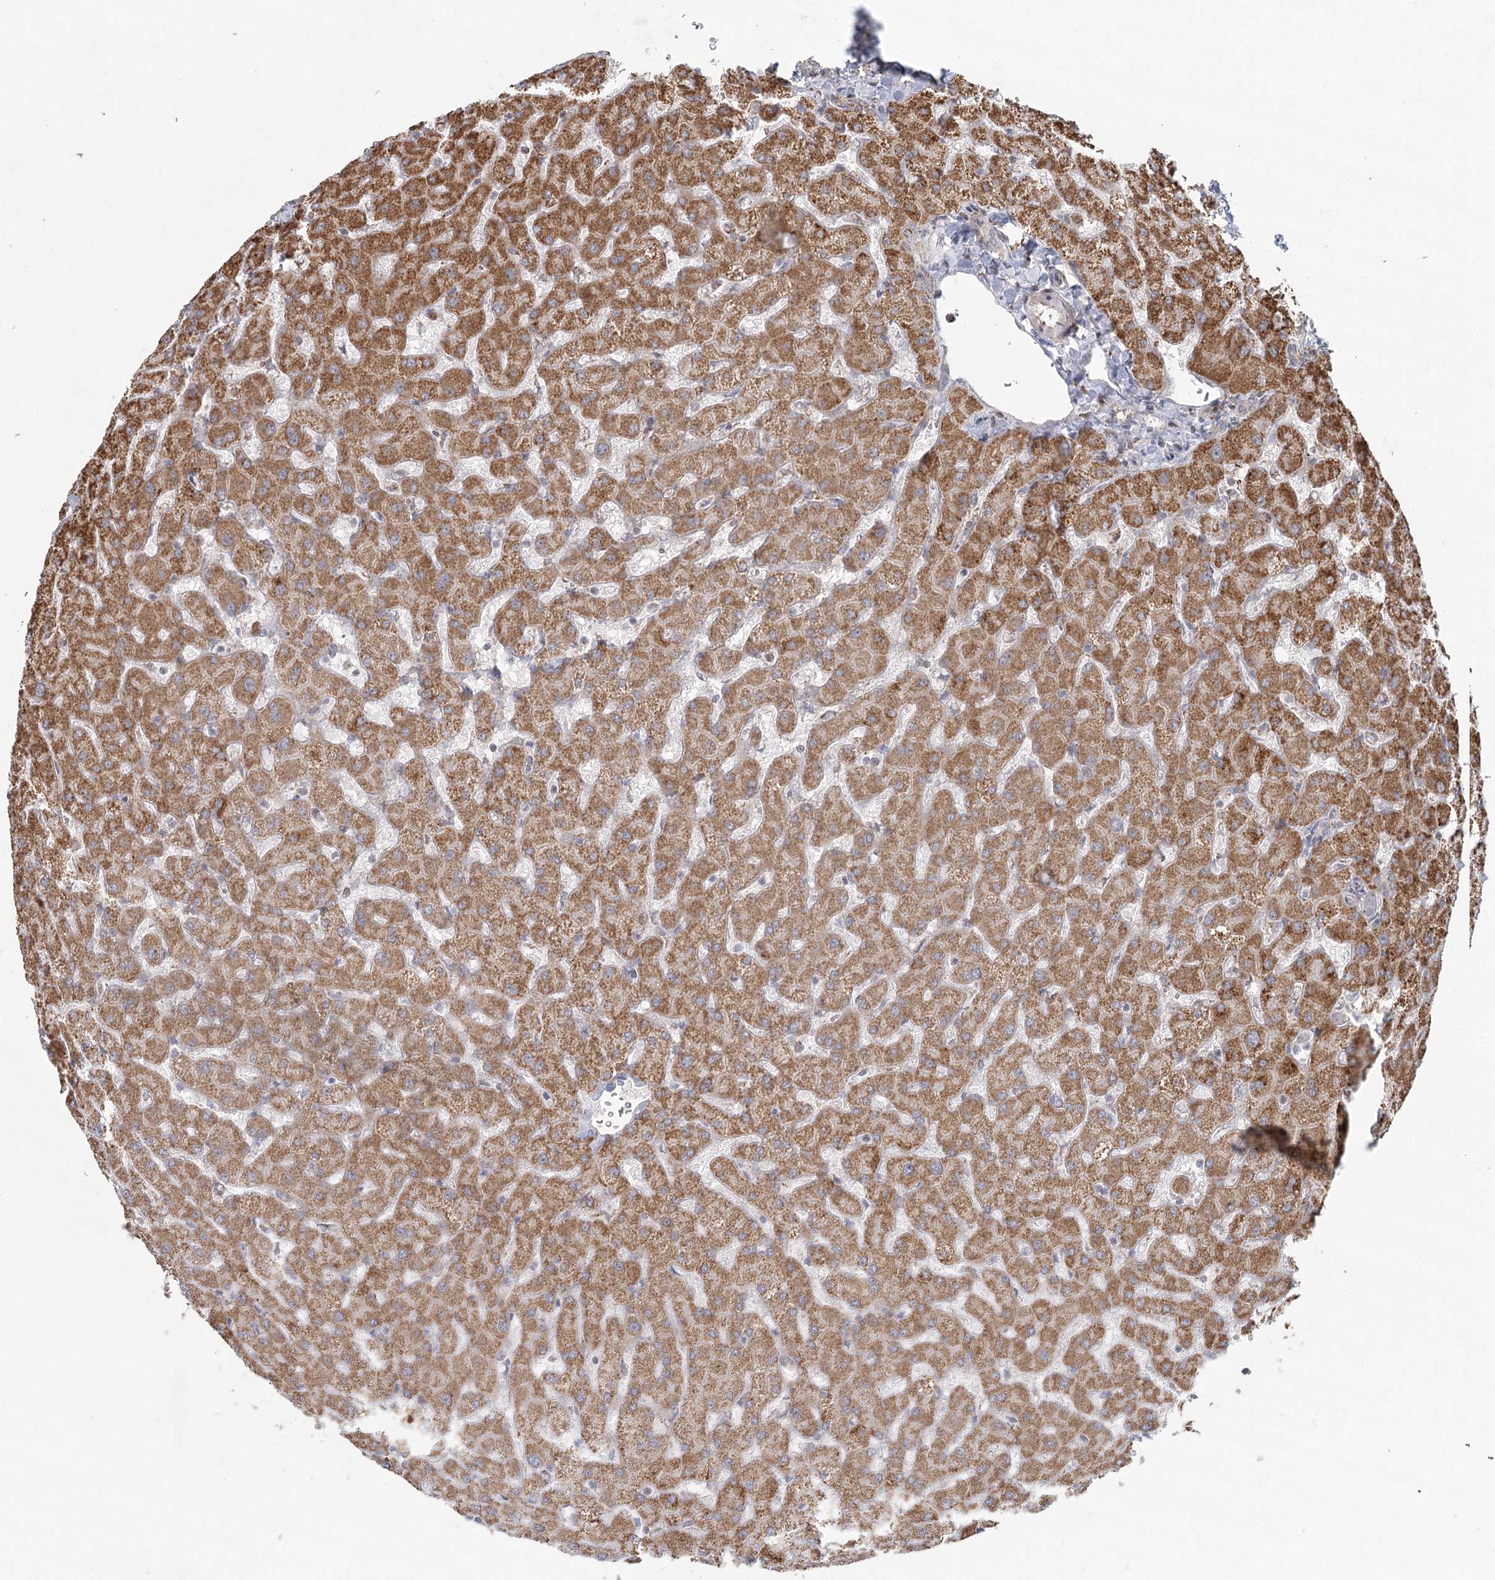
{"staining": {"intensity": "negative", "quantity": "none", "location": "none"}, "tissue": "liver", "cell_type": "Cholangiocytes", "image_type": "normal", "snomed": [{"axis": "morphology", "description": "Normal tissue, NOS"}, {"axis": "topography", "description": "Liver"}], "caption": "This is an immunohistochemistry (IHC) micrograph of benign human liver. There is no expression in cholangiocytes.", "gene": "LACTB", "patient": {"sex": "female", "age": 63}}